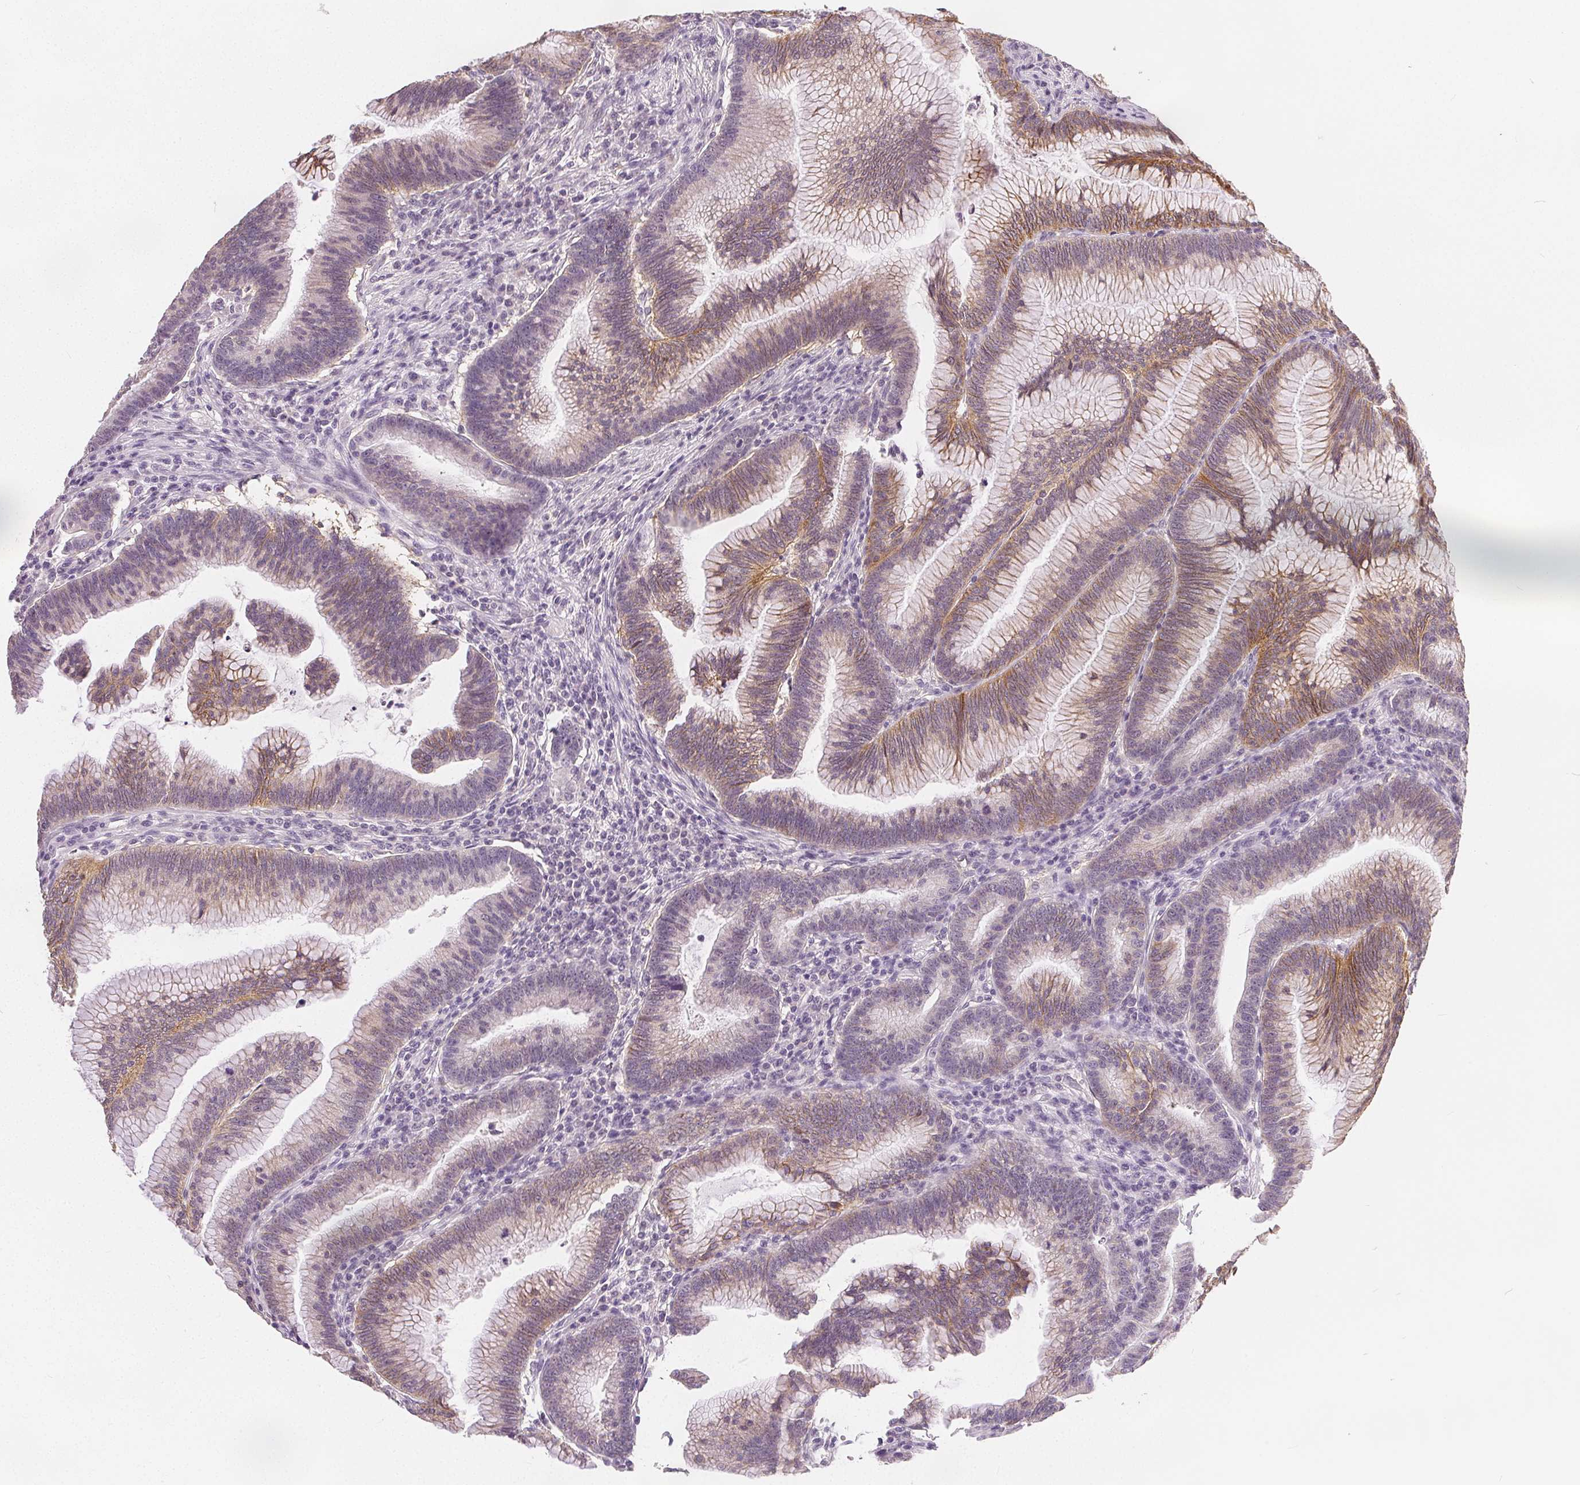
{"staining": {"intensity": "moderate", "quantity": "25%-75%", "location": "cytoplasmic/membranous"}, "tissue": "colorectal cancer", "cell_type": "Tumor cells", "image_type": "cancer", "snomed": [{"axis": "morphology", "description": "Adenocarcinoma, NOS"}, {"axis": "topography", "description": "Colon"}], "caption": "Protein positivity by immunohistochemistry (IHC) demonstrates moderate cytoplasmic/membranous expression in about 25%-75% of tumor cells in colorectal adenocarcinoma. (DAB (3,3'-diaminobenzidine) = brown stain, brightfield microscopy at high magnification).", "gene": "CA12", "patient": {"sex": "female", "age": 78}}